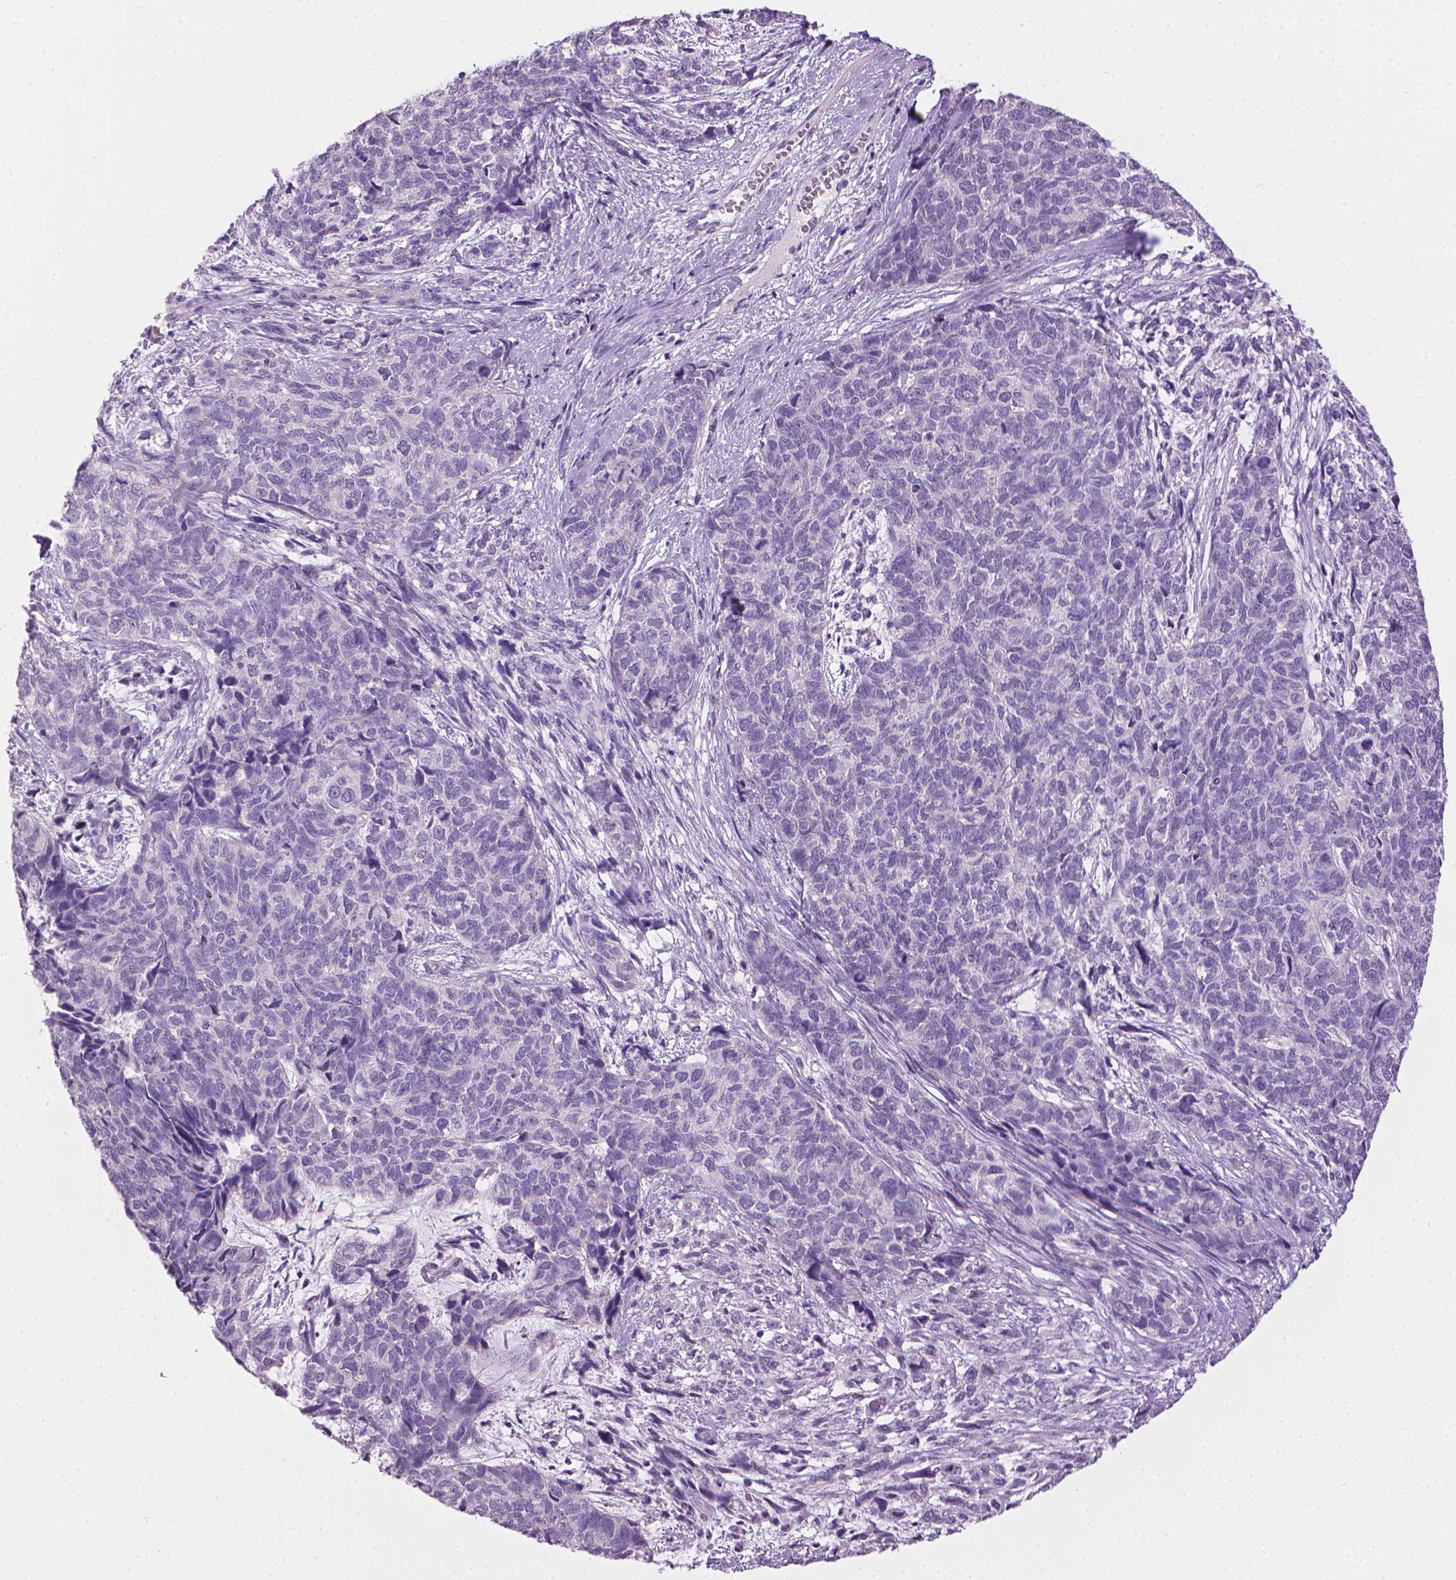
{"staining": {"intensity": "negative", "quantity": "none", "location": "none"}, "tissue": "cervical cancer", "cell_type": "Tumor cells", "image_type": "cancer", "snomed": [{"axis": "morphology", "description": "Squamous cell carcinoma, NOS"}, {"axis": "topography", "description": "Cervix"}], "caption": "Tumor cells are negative for brown protein staining in cervical cancer. (Stains: DAB immunohistochemistry with hematoxylin counter stain, Microscopy: brightfield microscopy at high magnification).", "gene": "MLANA", "patient": {"sex": "female", "age": 63}}